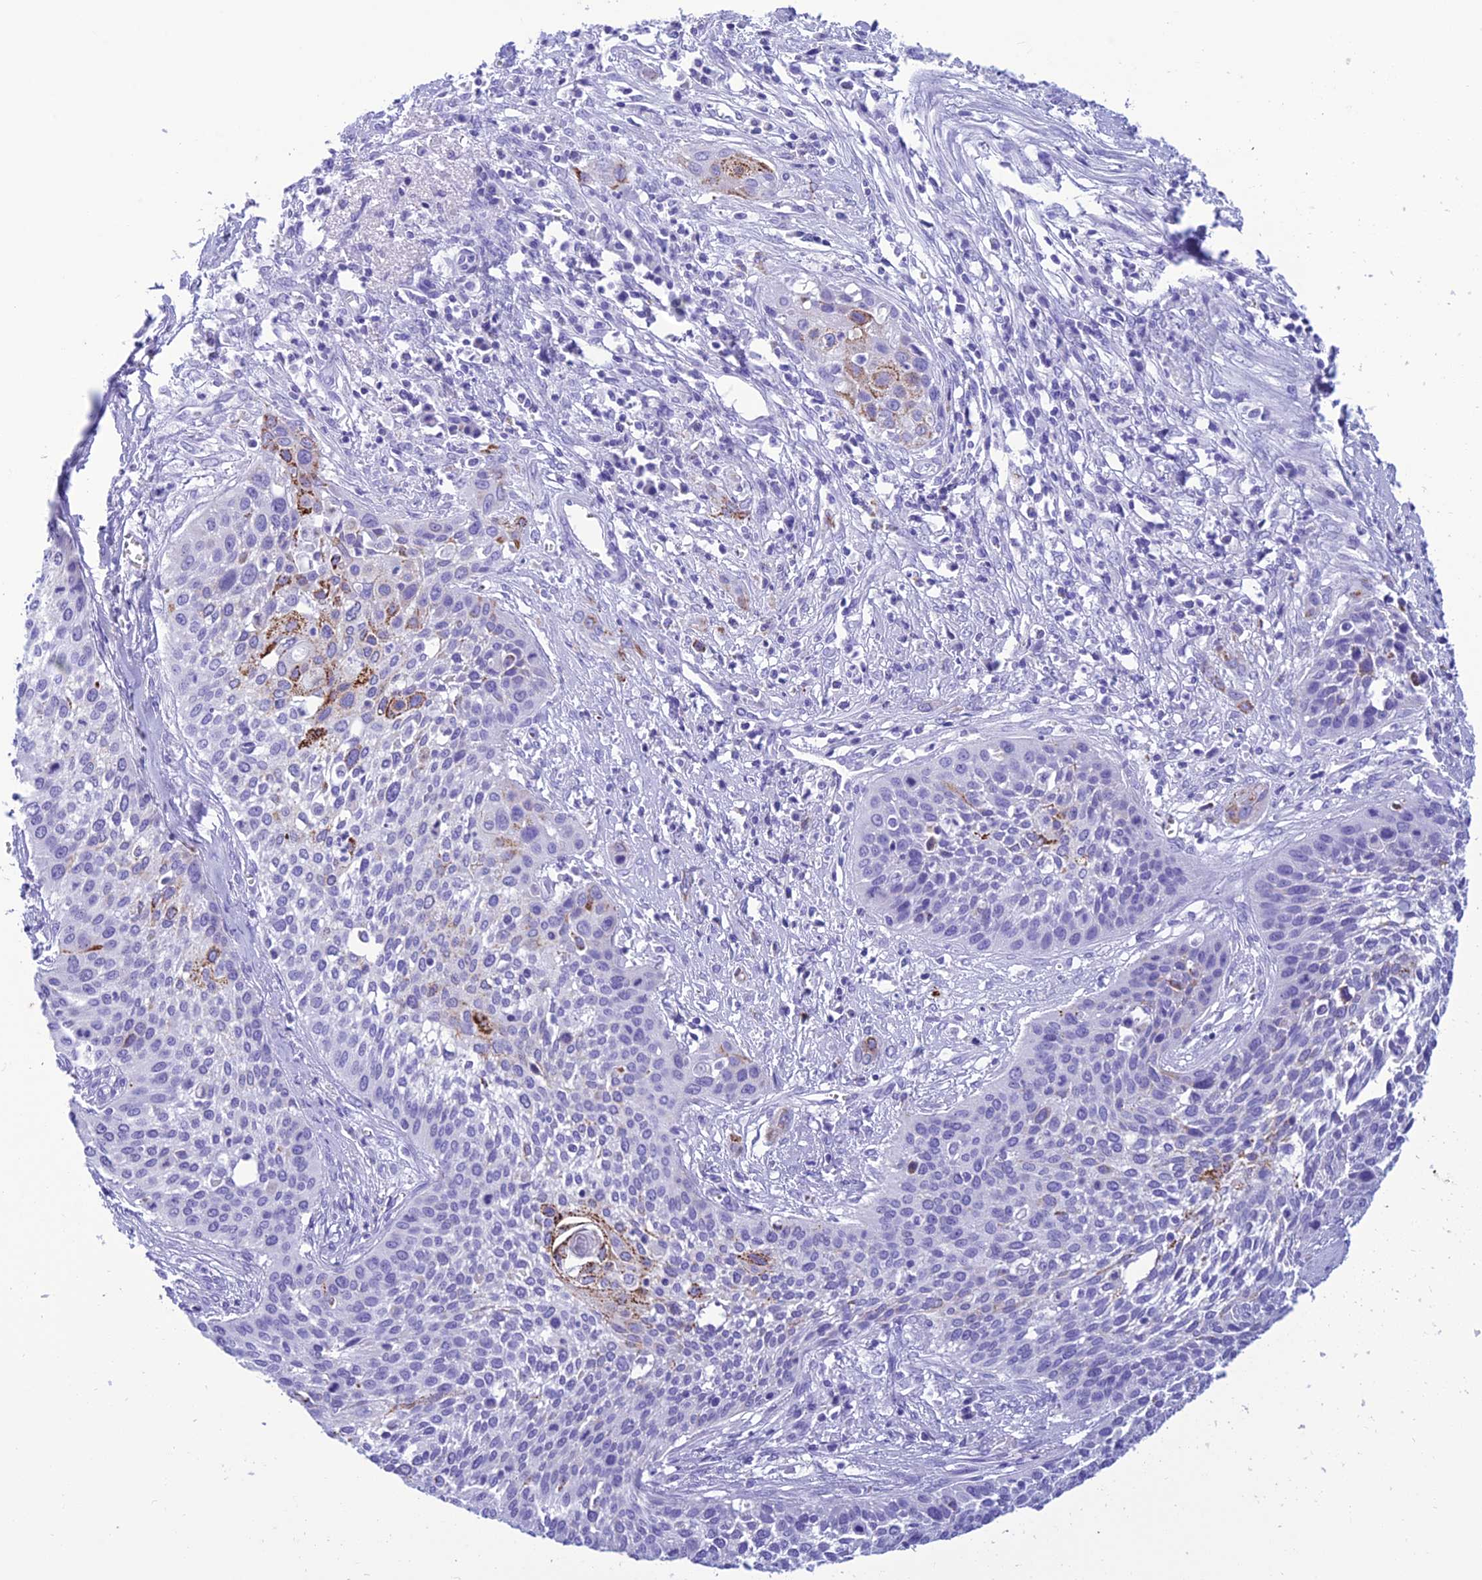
{"staining": {"intensity": "strong", "quantity": "<25%", "location": "cytoplasmic/membranous"}, "tissue": "cervical cancer", "cell_type": "Tumor cells", "image_type": "cancer", "snomed": [{"axis": "morphology", "description": "Squamous cell carcinoma, NOS"}, {"axis": "topography", "description": "Cervix"}], "caption": "Protein staining of cervical cancer (squamous cell carcinoma) tissue shows strong cytoplasmic/membranous positivity in approximately <25% of tumor cells. The staining was performed using DAB (3,3'-diaminobenzidine), with brown indicating positive protein expression. Nuclei are stained blue with hematoxylin.", "gene": "TRAM1L1", "patient": {"sex": "female", "age": 34}}